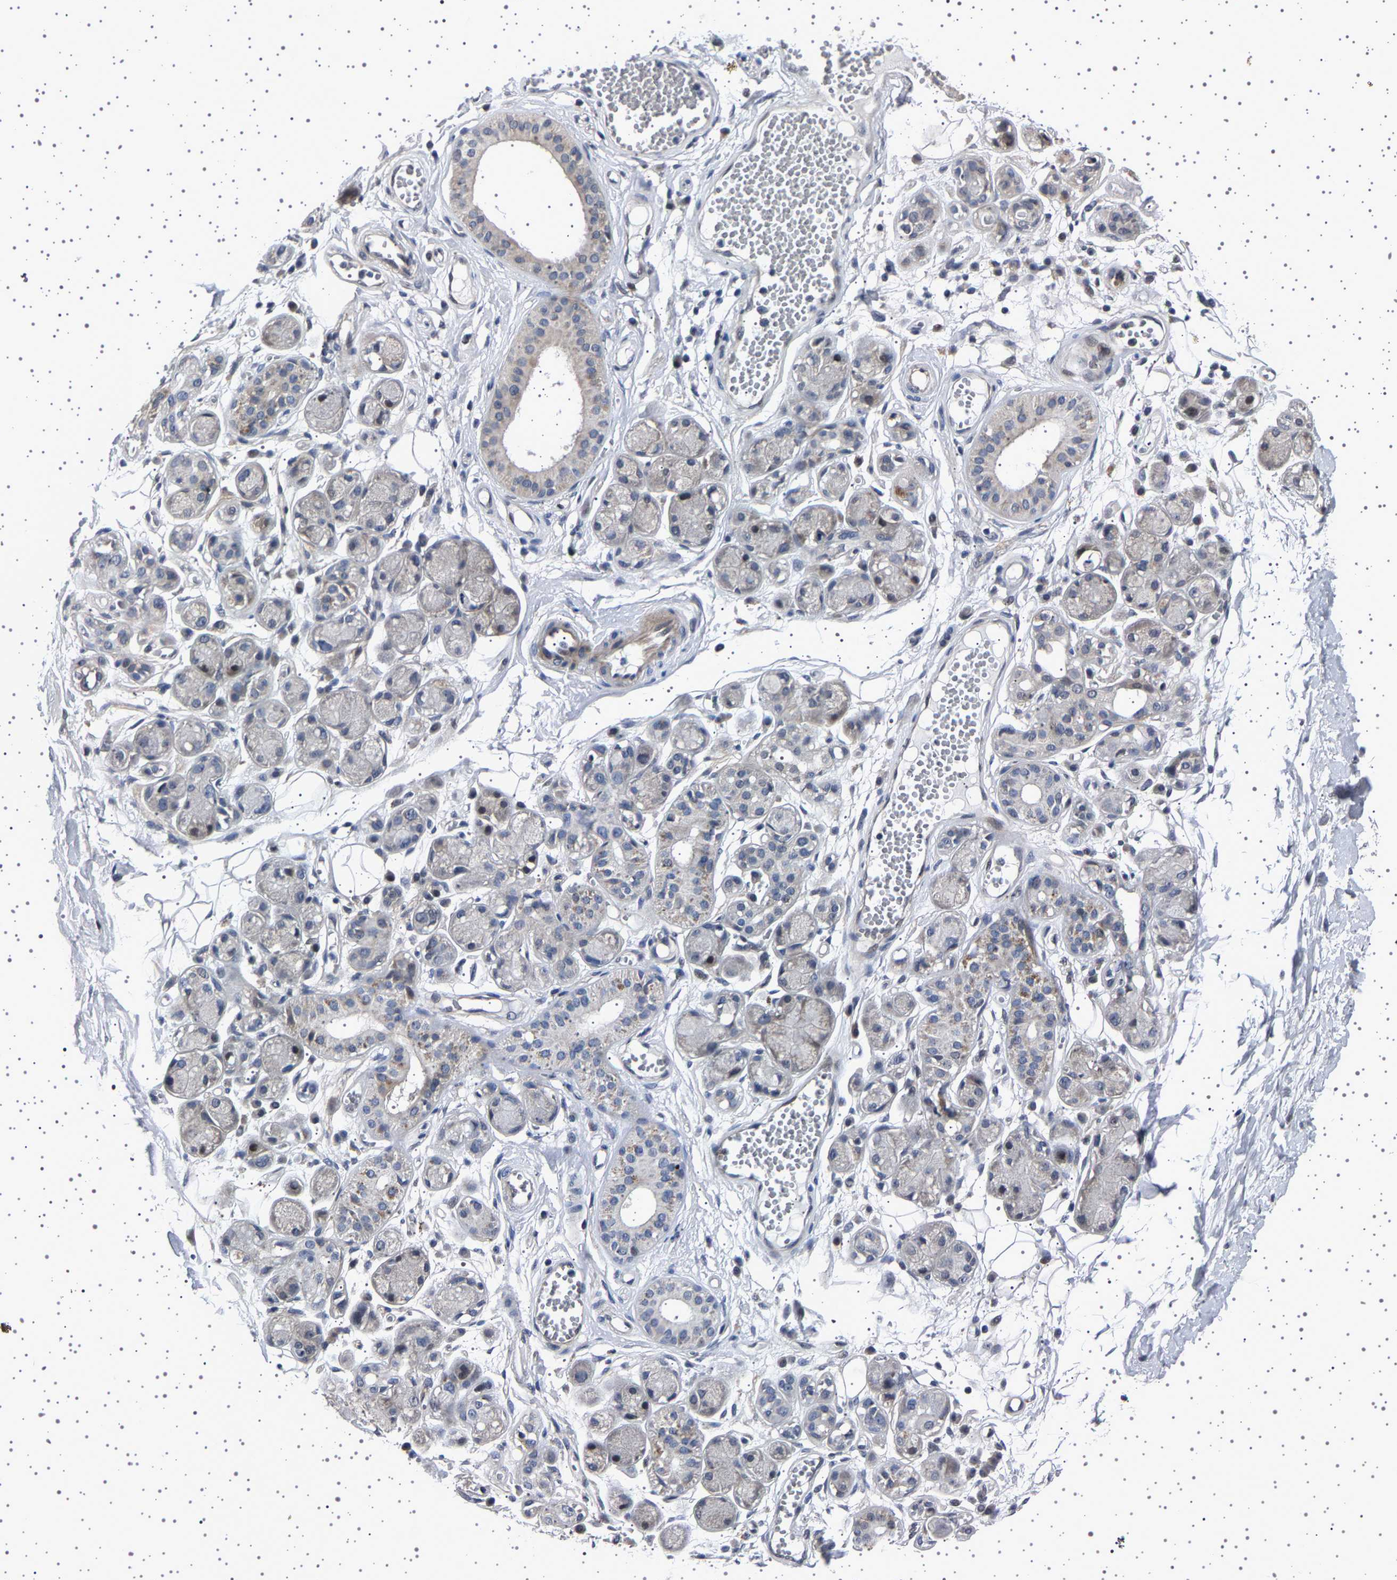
{"staining": {"intensity": "negative", "quantity": "none", "location": "none"}, "tissue": "adipose tissue", "cell_type": "Adipocytes", "image_type": "normal", "snomed": [{"axis": "morphology", "description": "Normal tissue, NOS"}, {"axis": "morphology", "description": "Inflammation, NOS"}, {"axis": "topography", "description": "Salivary gland"}, {"axis": "topography", "description": "Peripheral nerve tissue"}], "caption": "DAB (3,3'-diaminobenzidine) immunohistochemical staining of unremarkable adipose tissue shows no significant staining in adipocytes.", "gene": "PAK5", "patient": {"sex": "female", "age": 75}}